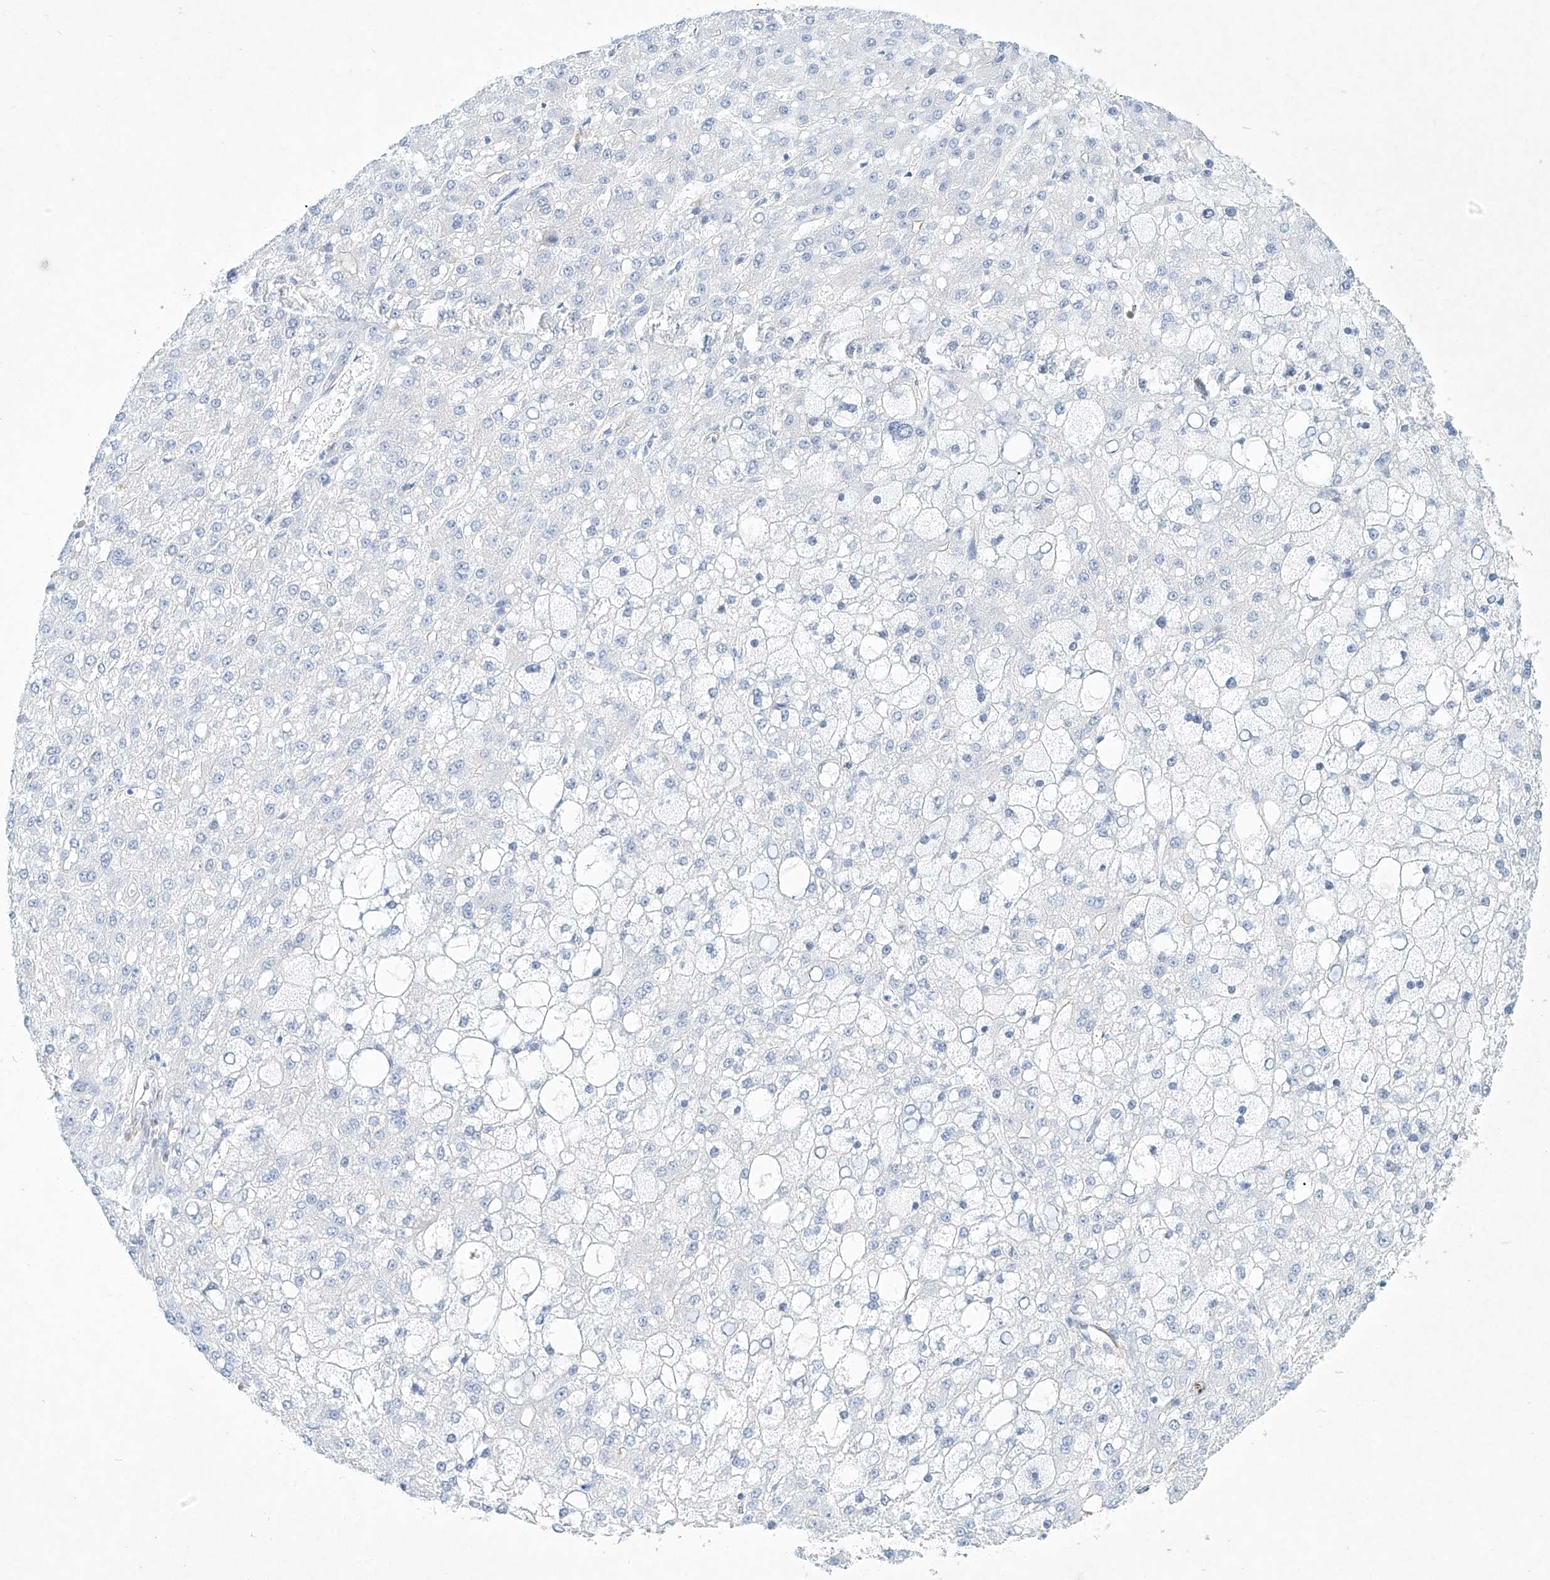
{"staining": {"intensity": "negative", "quantity": "none", "location": "none"}, "tissue": "liver cancer", "cell_type": "Tumor cells", "image_type": "cancer", "snomed": [{"axis": "morphology", "description": "Carcinoma, Hepatocellular, NOS"}, {"axis": "topography", "description": "Liver"}], "caption": "There is no significant expression in tumor cells of hepatocellular carcinoma (liver). (IHC, brightfield microscopy, high magnification).", "gene": "REEP2", "patient": {"sex": "male", "age": 67}}